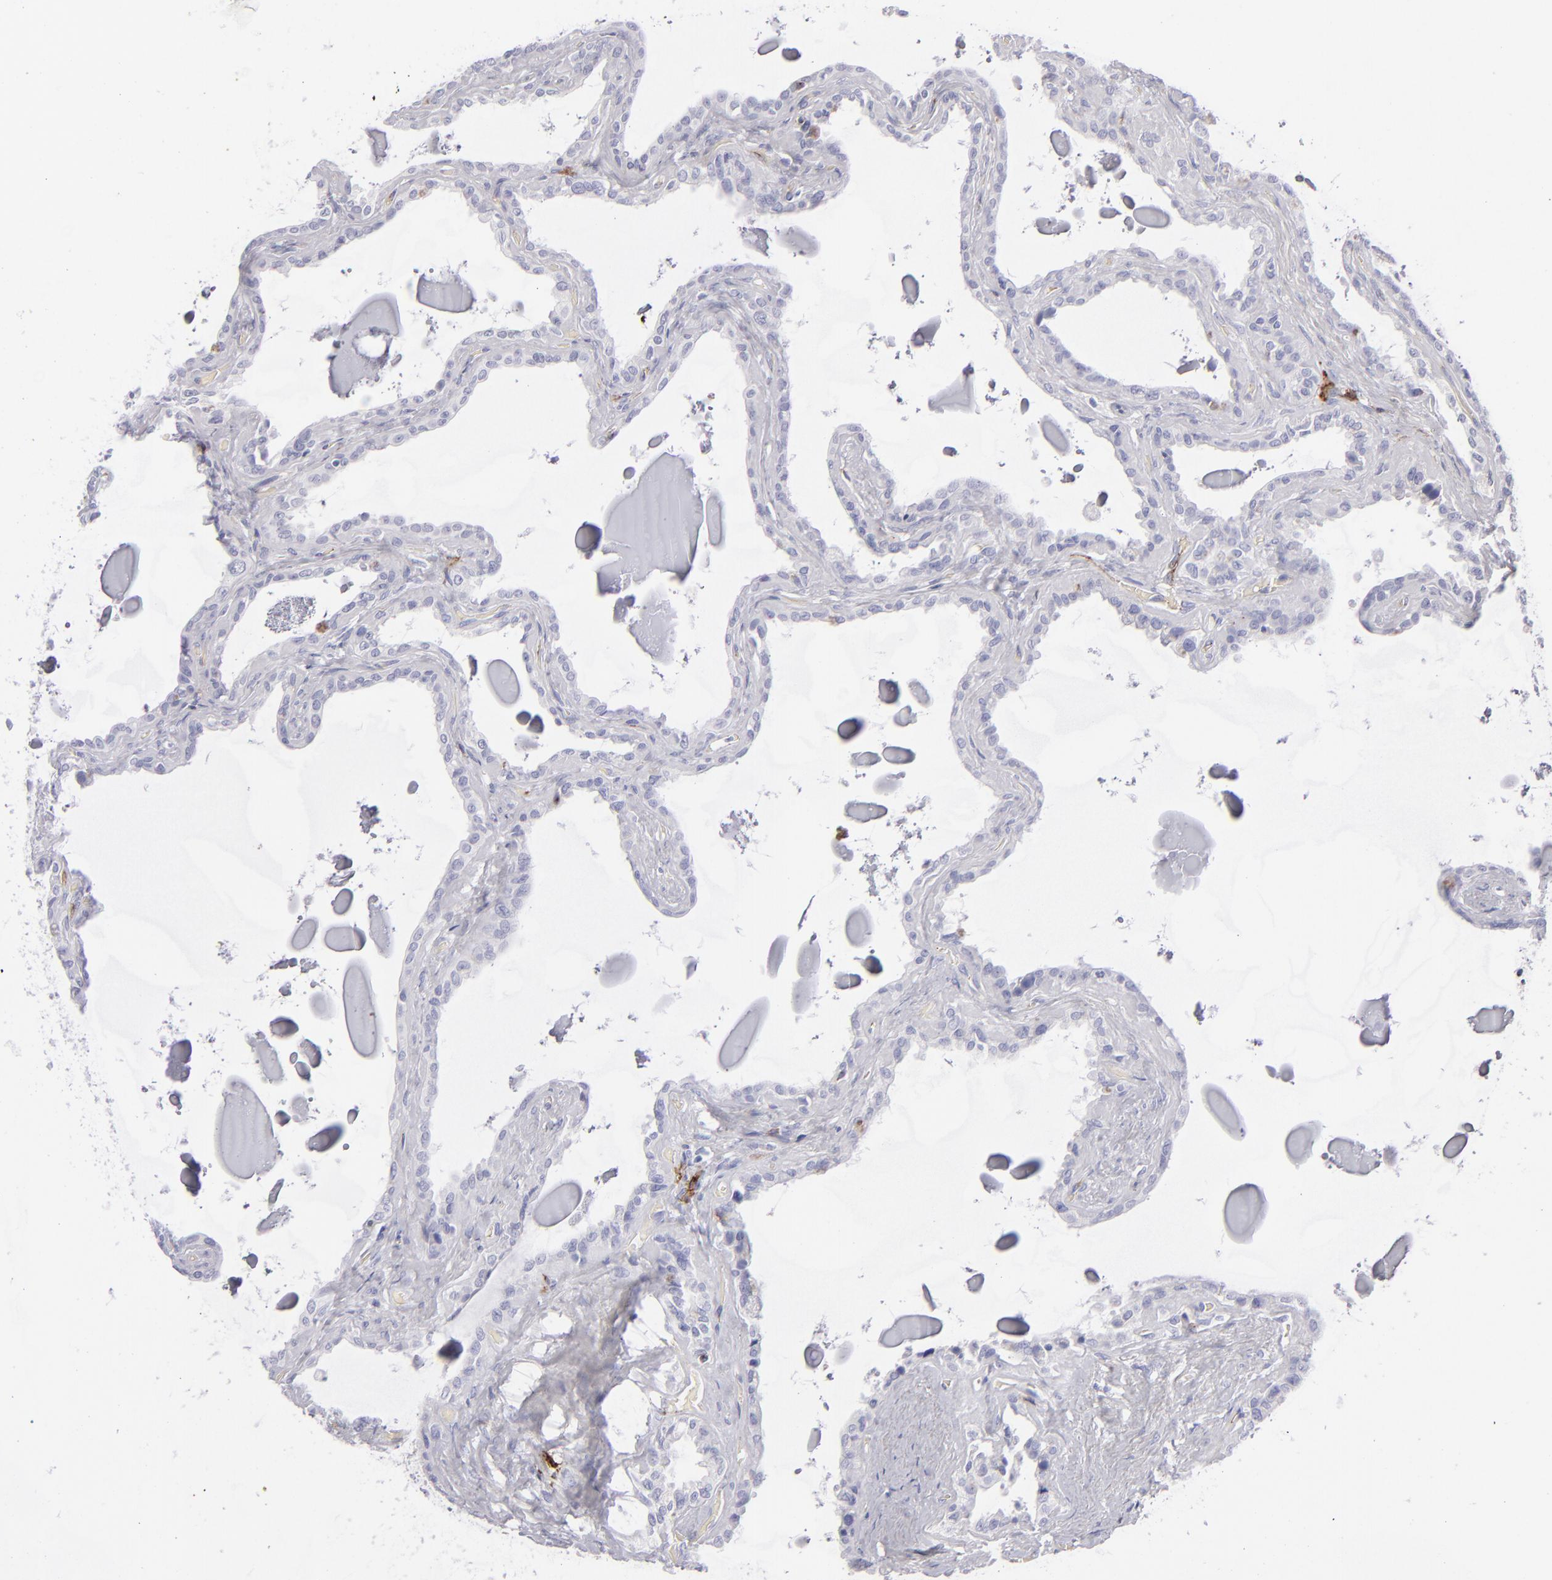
{"staining": {"intensity": "negative", "quantity": "none", "location": "none"}, "tissue": "seminal vesicle", "cell_type": "Glandular cells", "image_type": "normal", "snomed": [{"axis": "morphology", "description": "Normal tissue, NOS"}, {"axis": "morphology", "description": "Inflammation, NOS"}, {"axis": "topography", "description": "Urinary bladder"}, {"axis": "topography", "description": "Prostate"}, {"axis": "topography", "description": "Seminal veicle"}], "caption": "This image is of benign seminal vesicle stained with immunohistochemistry to label a protein in brown with the nuclei are counter-stained blue. There is no positivity in glandular cells. (DAB immunohistochemistry with hematoxylin counter stain).", "gene": "CD27", "patient": {"sex": "male", "age": 82}}